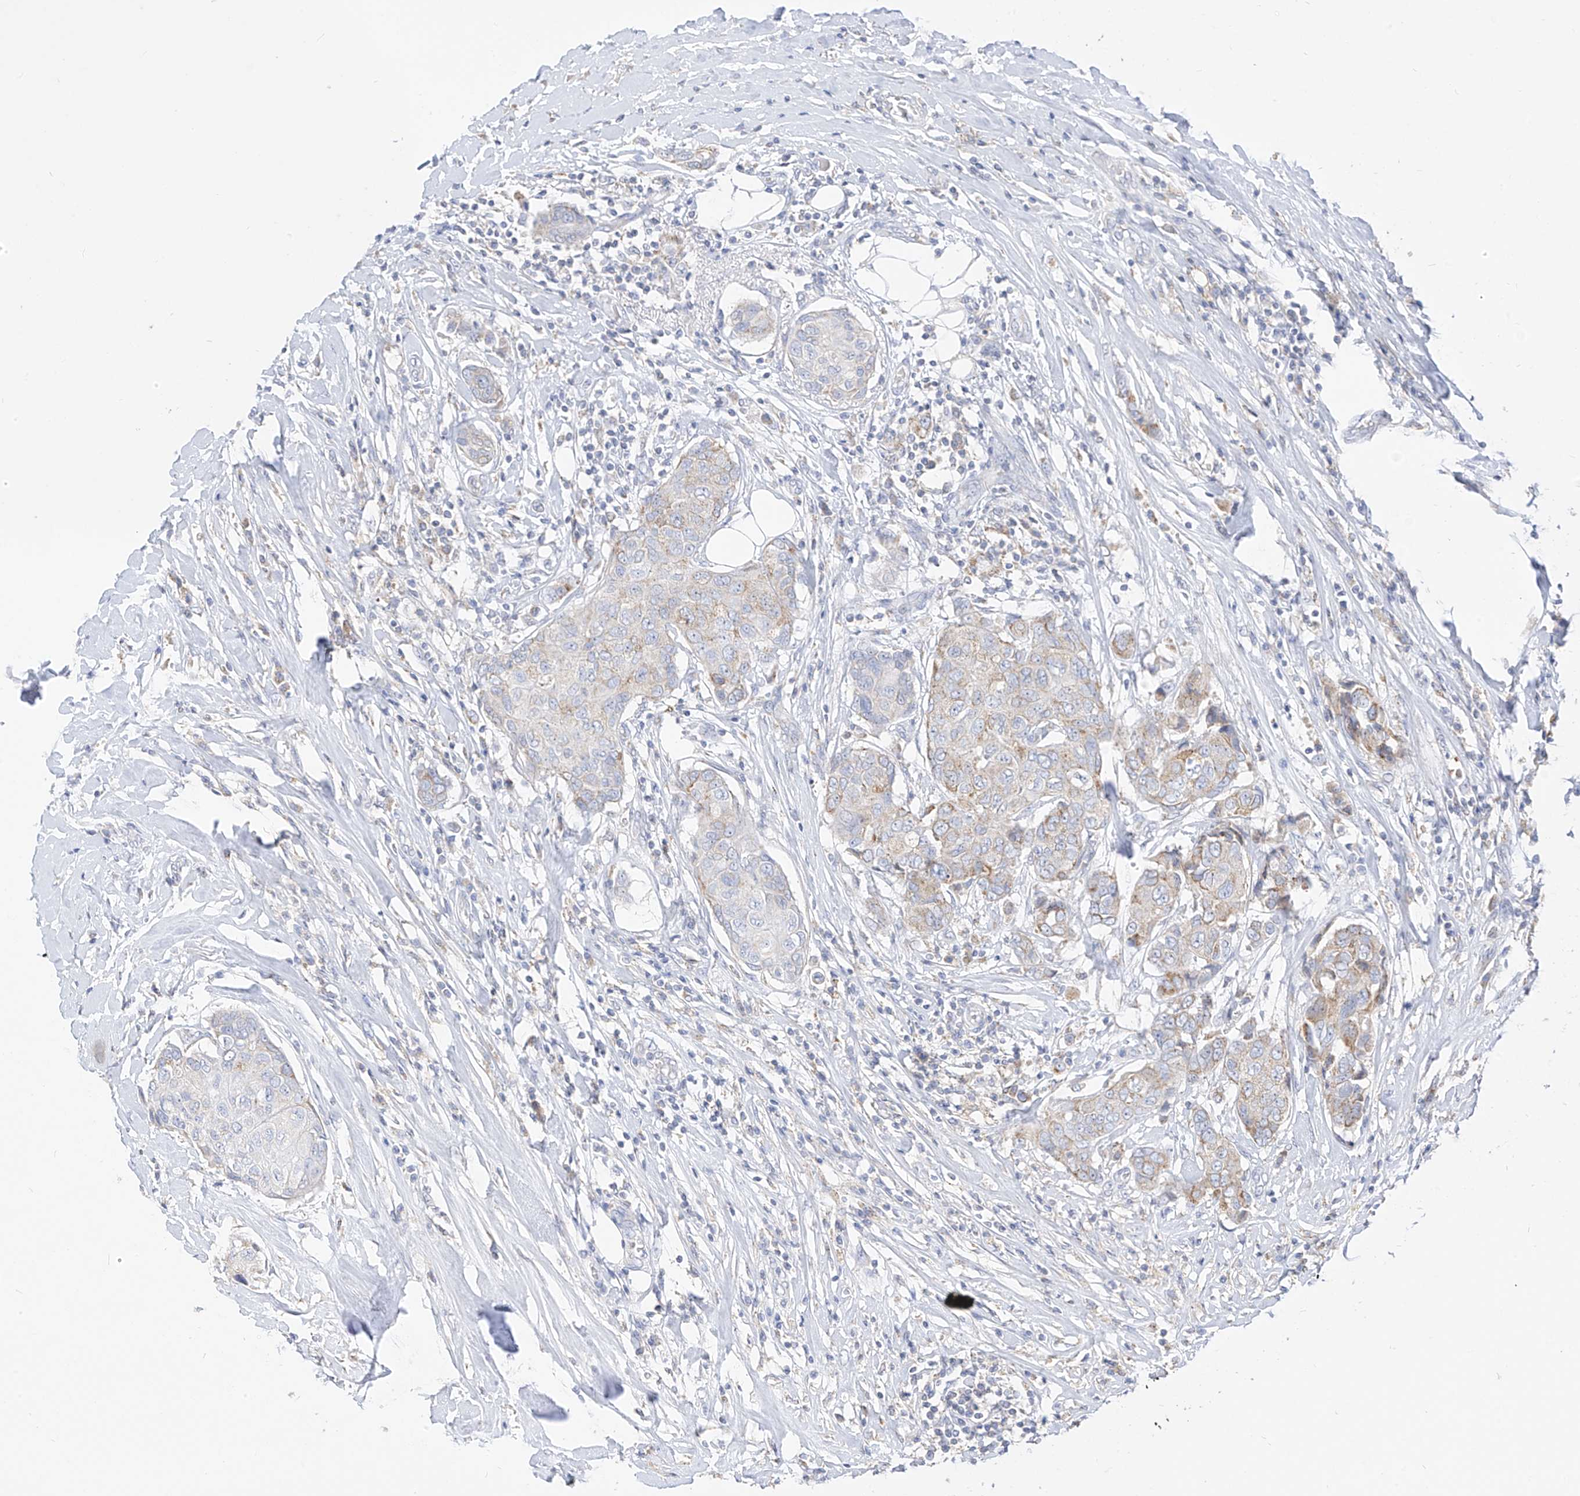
{"staining": {"intensity": "weak", "quantity": "25%-75%", "location": "cytoplasmic/membranous"}, "tissue": "breast cancer", "cell_type": "Tumor cells", "image_type": "cancer", "snomed": [{"axis": "morphology", "description": "Duct carcinoma"}, {"axis": "topography", "description": "Breast"}], "caption": "Immunohistochemistry photomicrograph of neoplastic tissue: human breast cancer stained using immunohistochemistry (IHC) reveals low levels of weak protein expression localized specifically in the cytoplasmic/membranous of tumor cells, appearing as a cytoplasmic/membranous brown color.", "gene": "RASA2", "patient": {"sex": "female", "age": 80}}